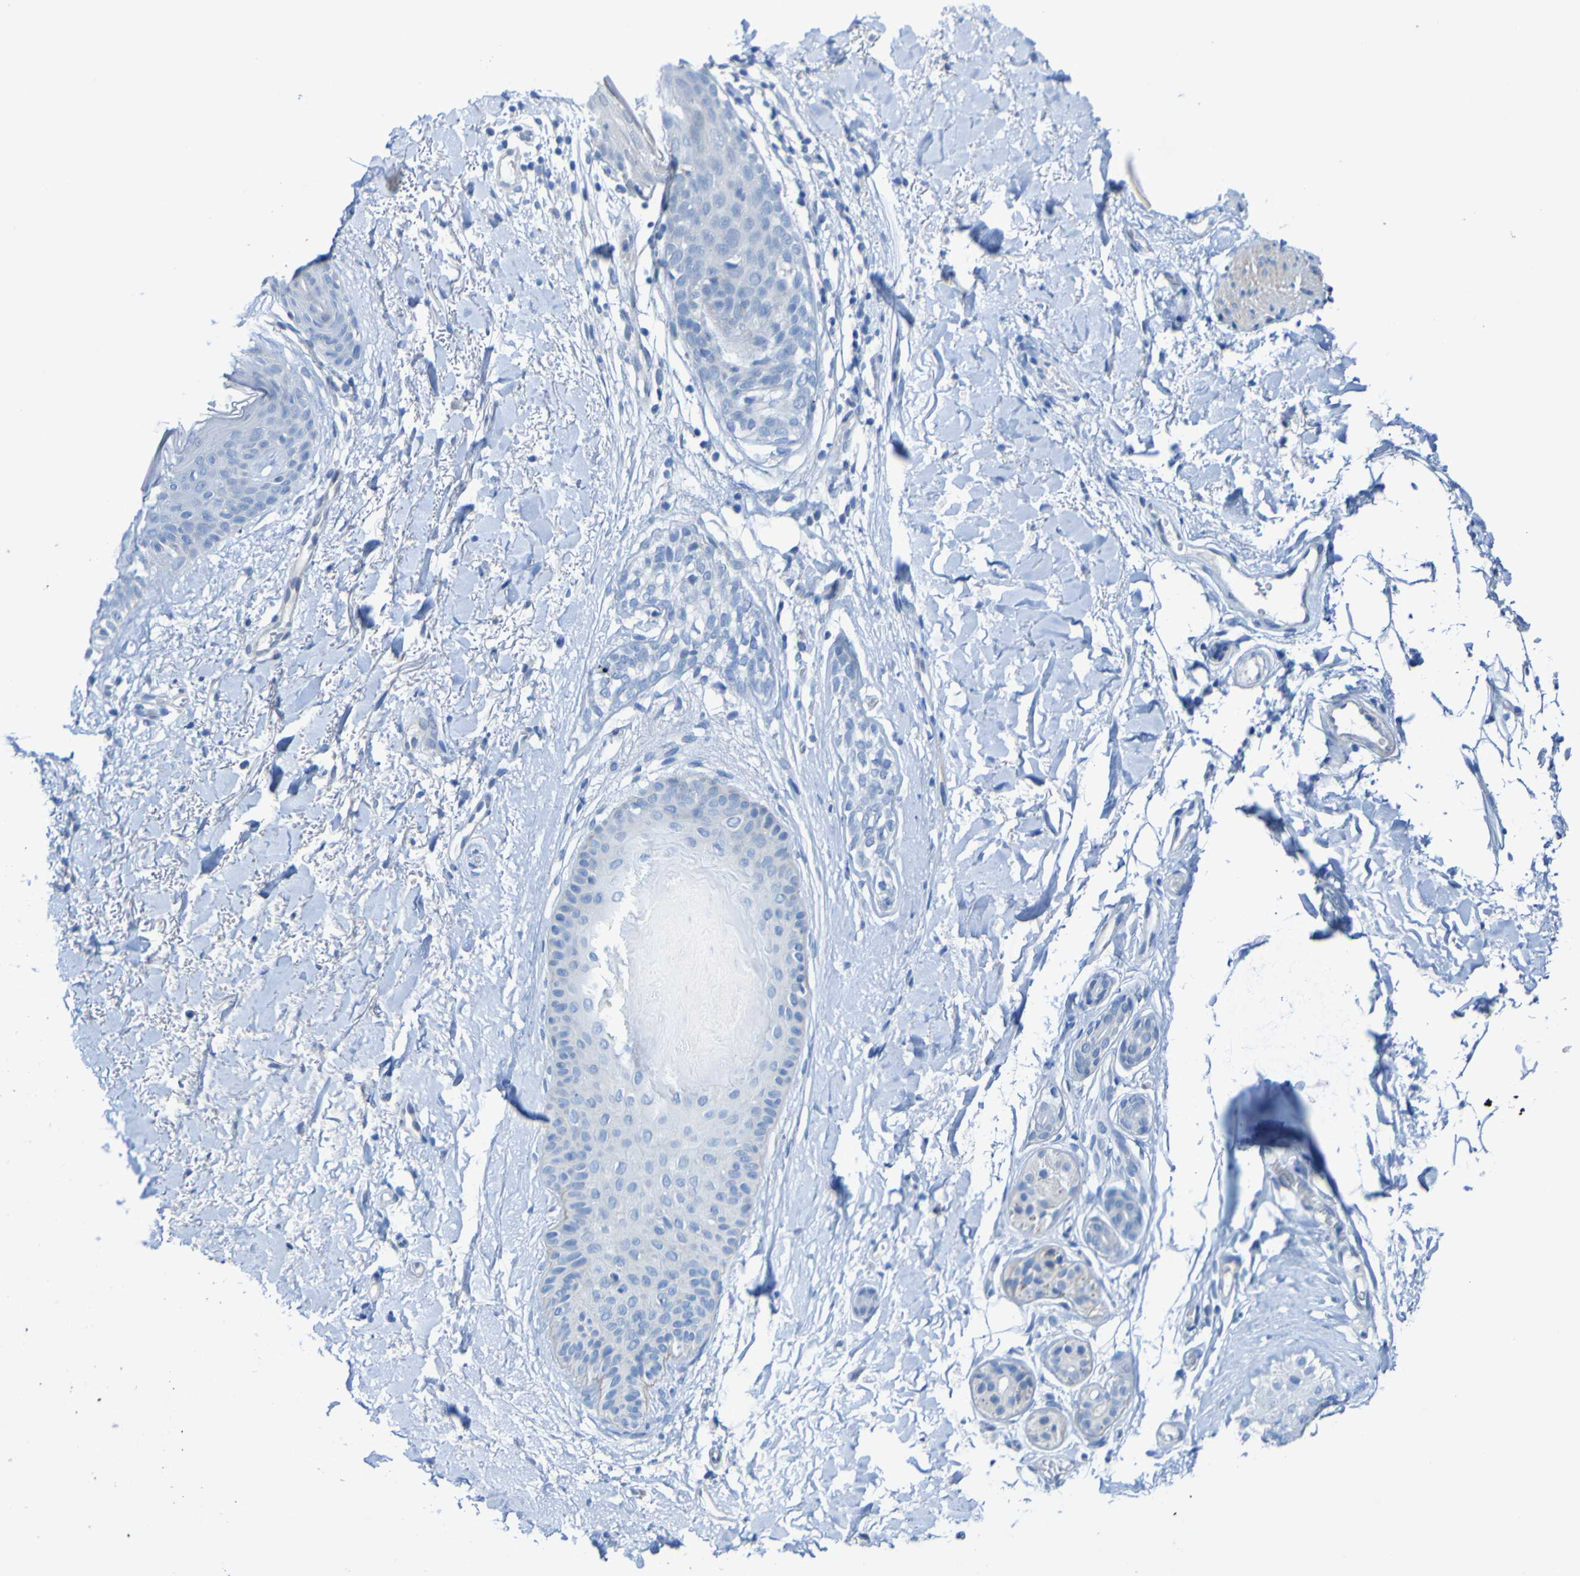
{"staining": {"intensity": "negative", "quantity": "none", "location": "none"}, "tissue": "skin cancer", "cell_type": "Tumor cells", "image_type": "cancer", "snomed": [{"axis": "morphology", "description": "Normal tissue, NOS"}, {"axis": "morphology", "description": "Basal cell carcinoma"}, {"axis": "topography", "description": "Skin"}], "caption": "Immunohistochemistry (IHC) micrograph of neoplastic tissue: human basal cell carcinoma (skin) stained with DAB exhibits no significant protein expression in tumor cells.", "gene": "ACMSD", "patient": {"sex": "female", "age": 70}}